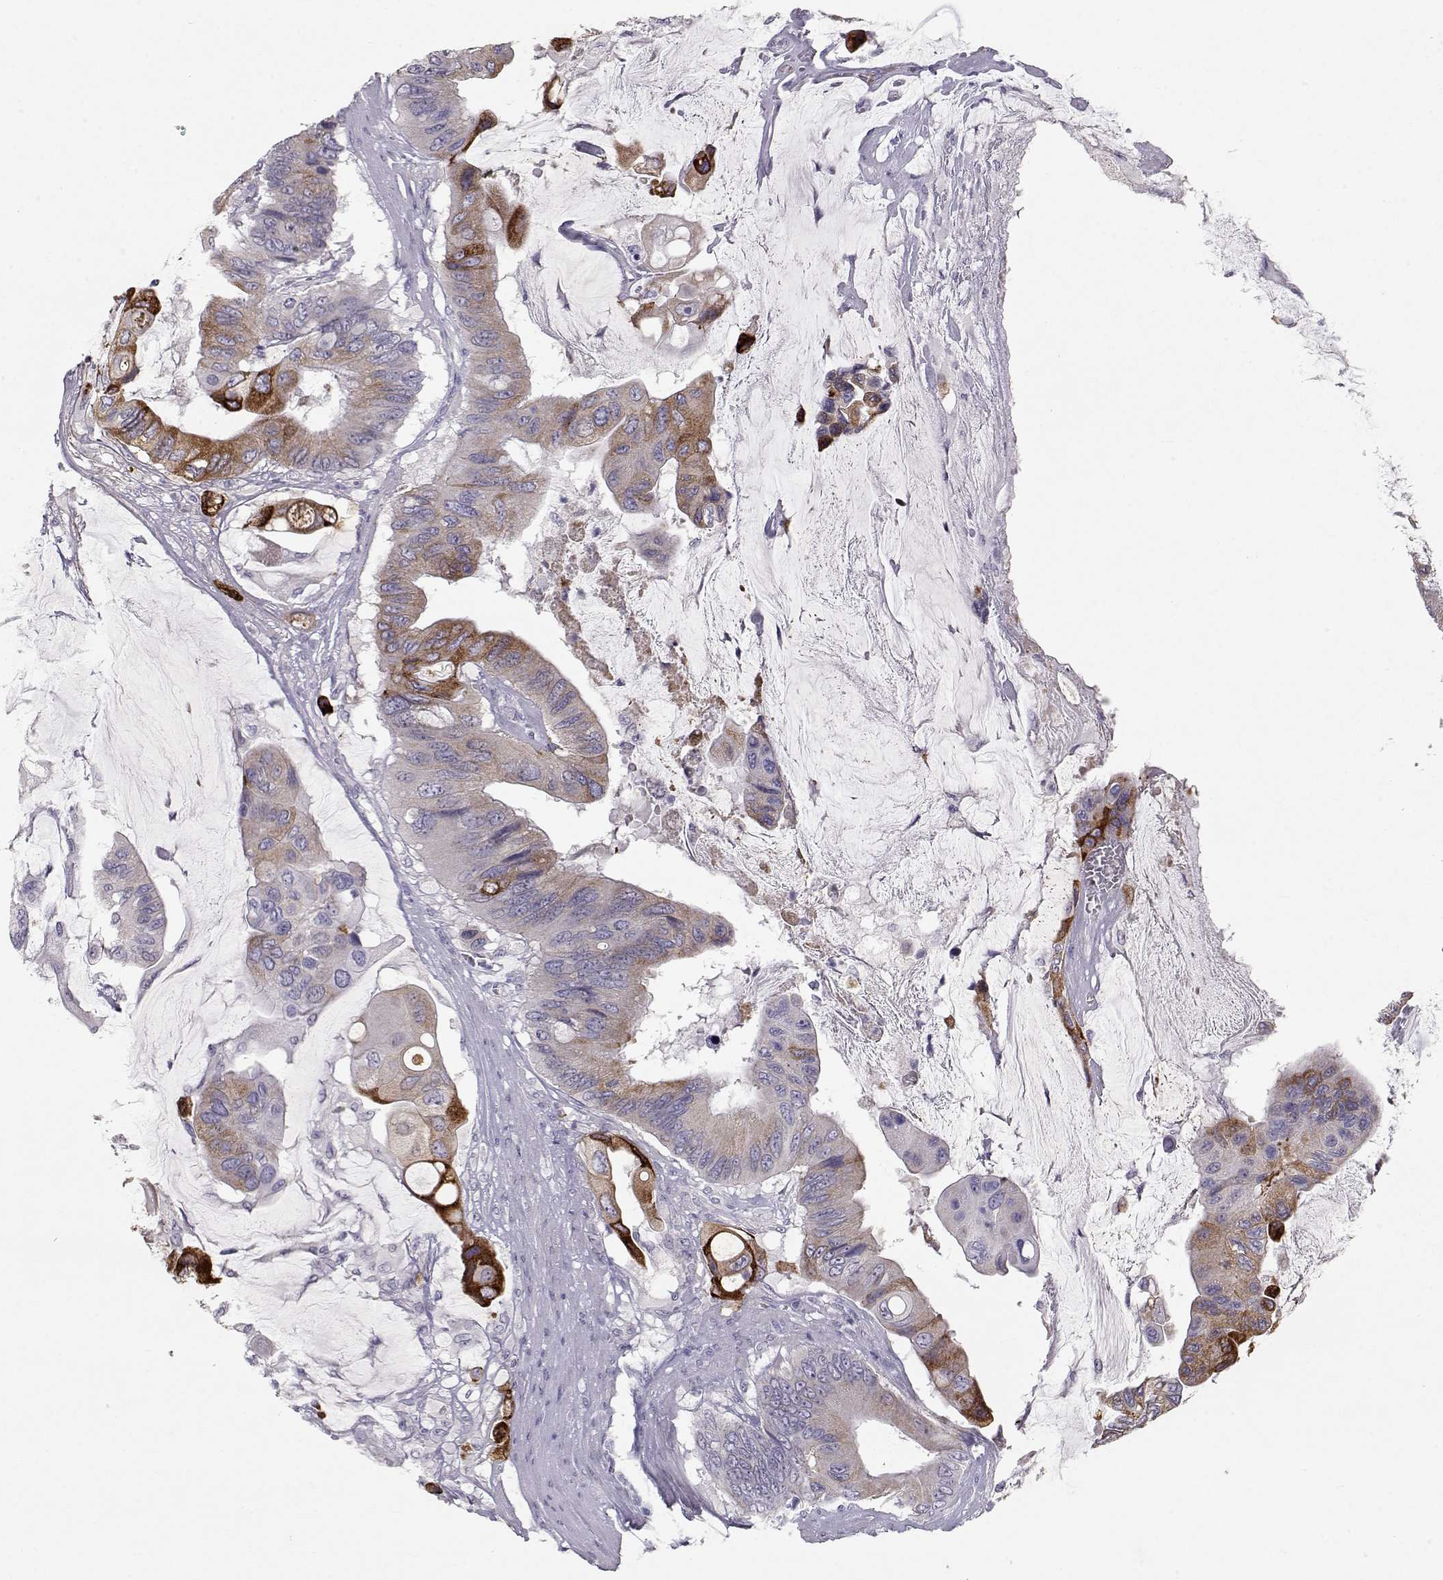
{"staining": {"intensity": "strong", "quantity": "<25%", "location": "cytoplasmic/membranous"}, "tissue": "colorectal cancer", "cell_type": "Tumor cells", "image_type": "cancer", "snomed": [{"axis": "morphology", "description": "Adenocarcinoma, NOS"}, {"axis": "topography", "description": "Rectum"}], "caption": "About <25% of tumor cells in human colorectal cancer (adenocarcinoma) display strong cytoplasmic/membranous protein expression as visualized by brown immunohistochemical staining.", "gene": "LAMB3", "patient": {"sex": "male", "age": 63}}